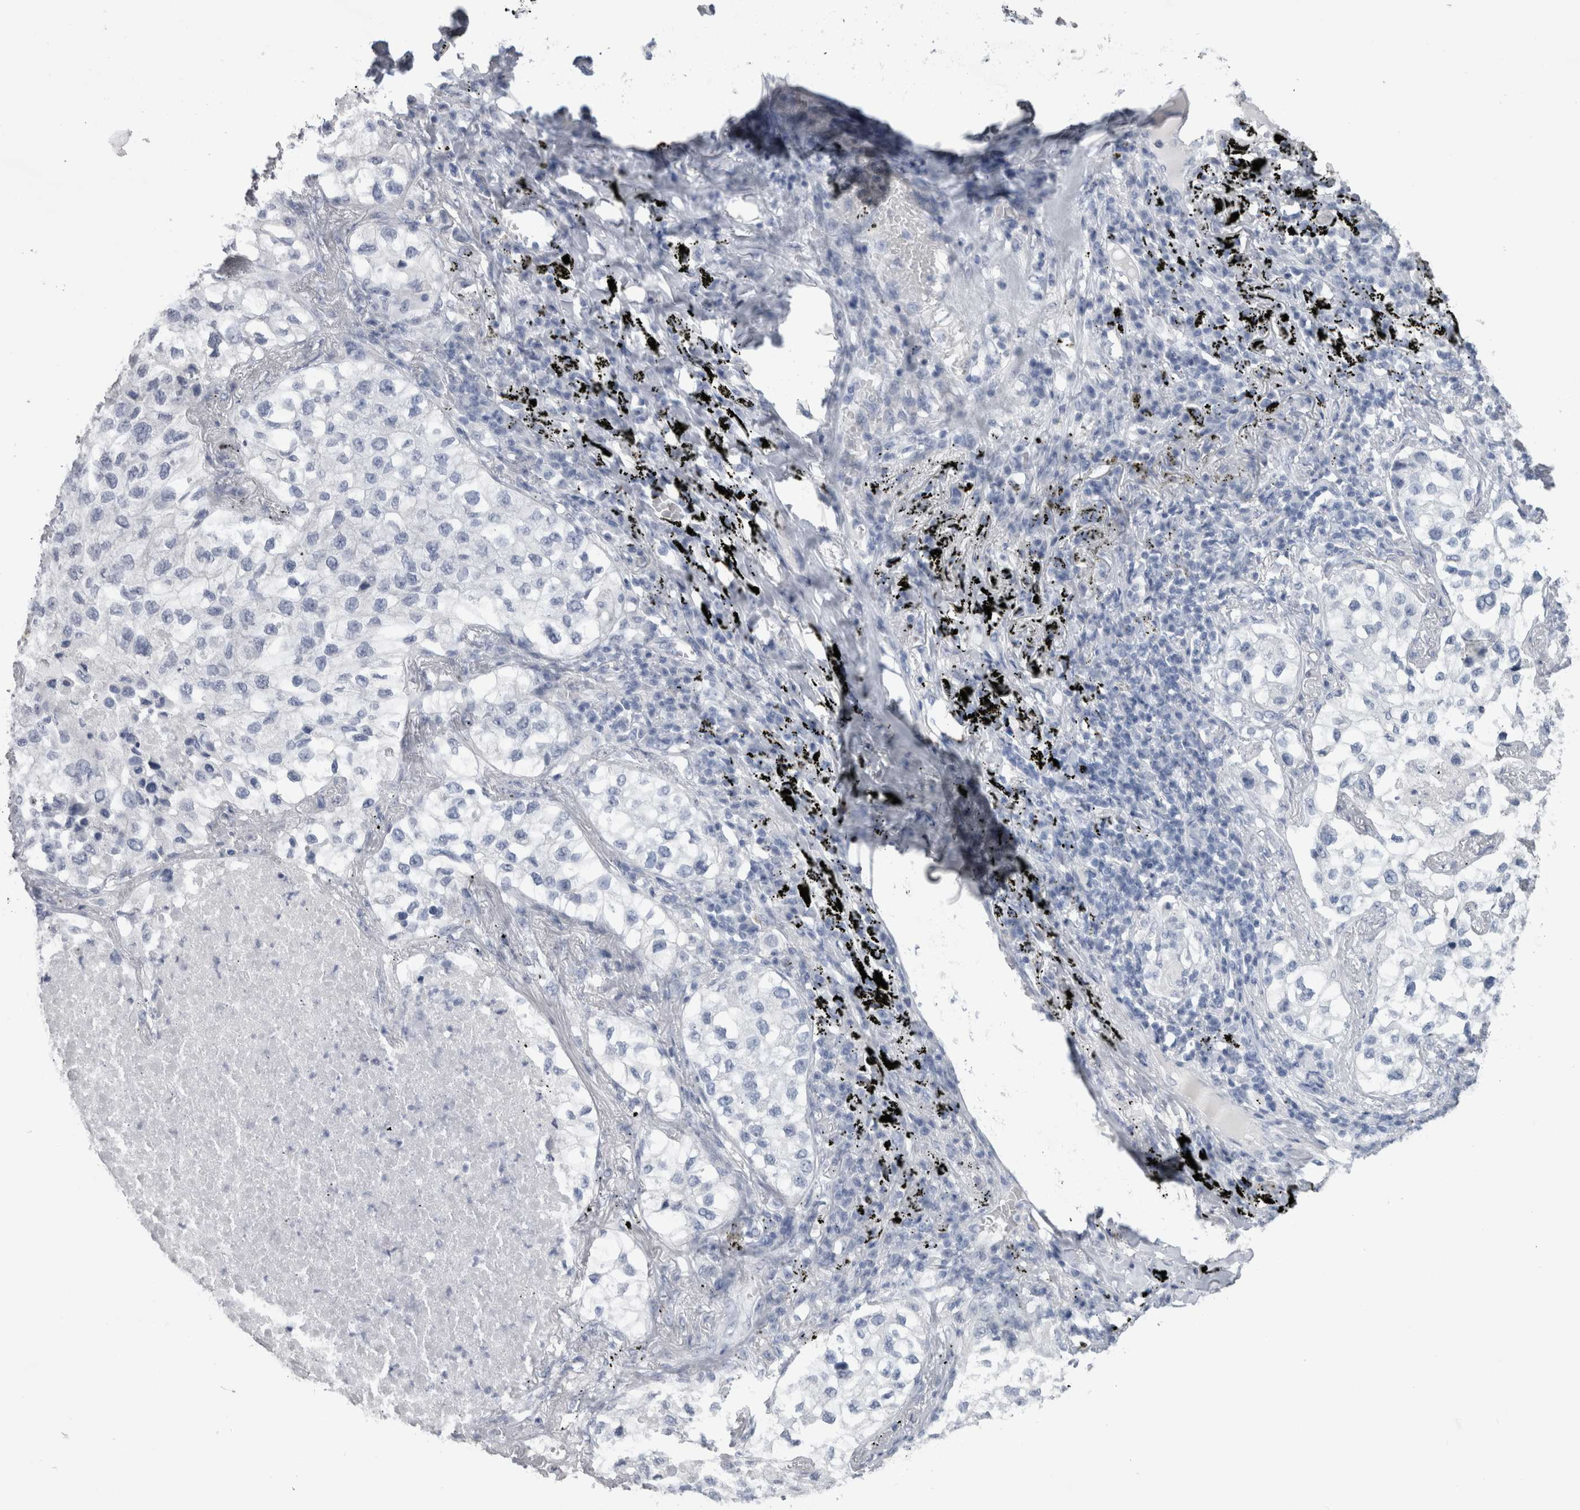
{"staining": {"intensity": "negative", "quantity": "none", "location": "none"}, "tissue": "lung cancer", "cell_type": "Tumor cells", "image_type": "cancer", "snomed": [{"axis": "morphology", "description": "Adenocarcinoma, NOS"}, {"axis": "topography", "description": "Lung"}], "caption": "Tumor cells show no significant staining in adenocarcinoma (lung).", "gene": "PTH", "patient": {"sex": "male", "age": 63}}